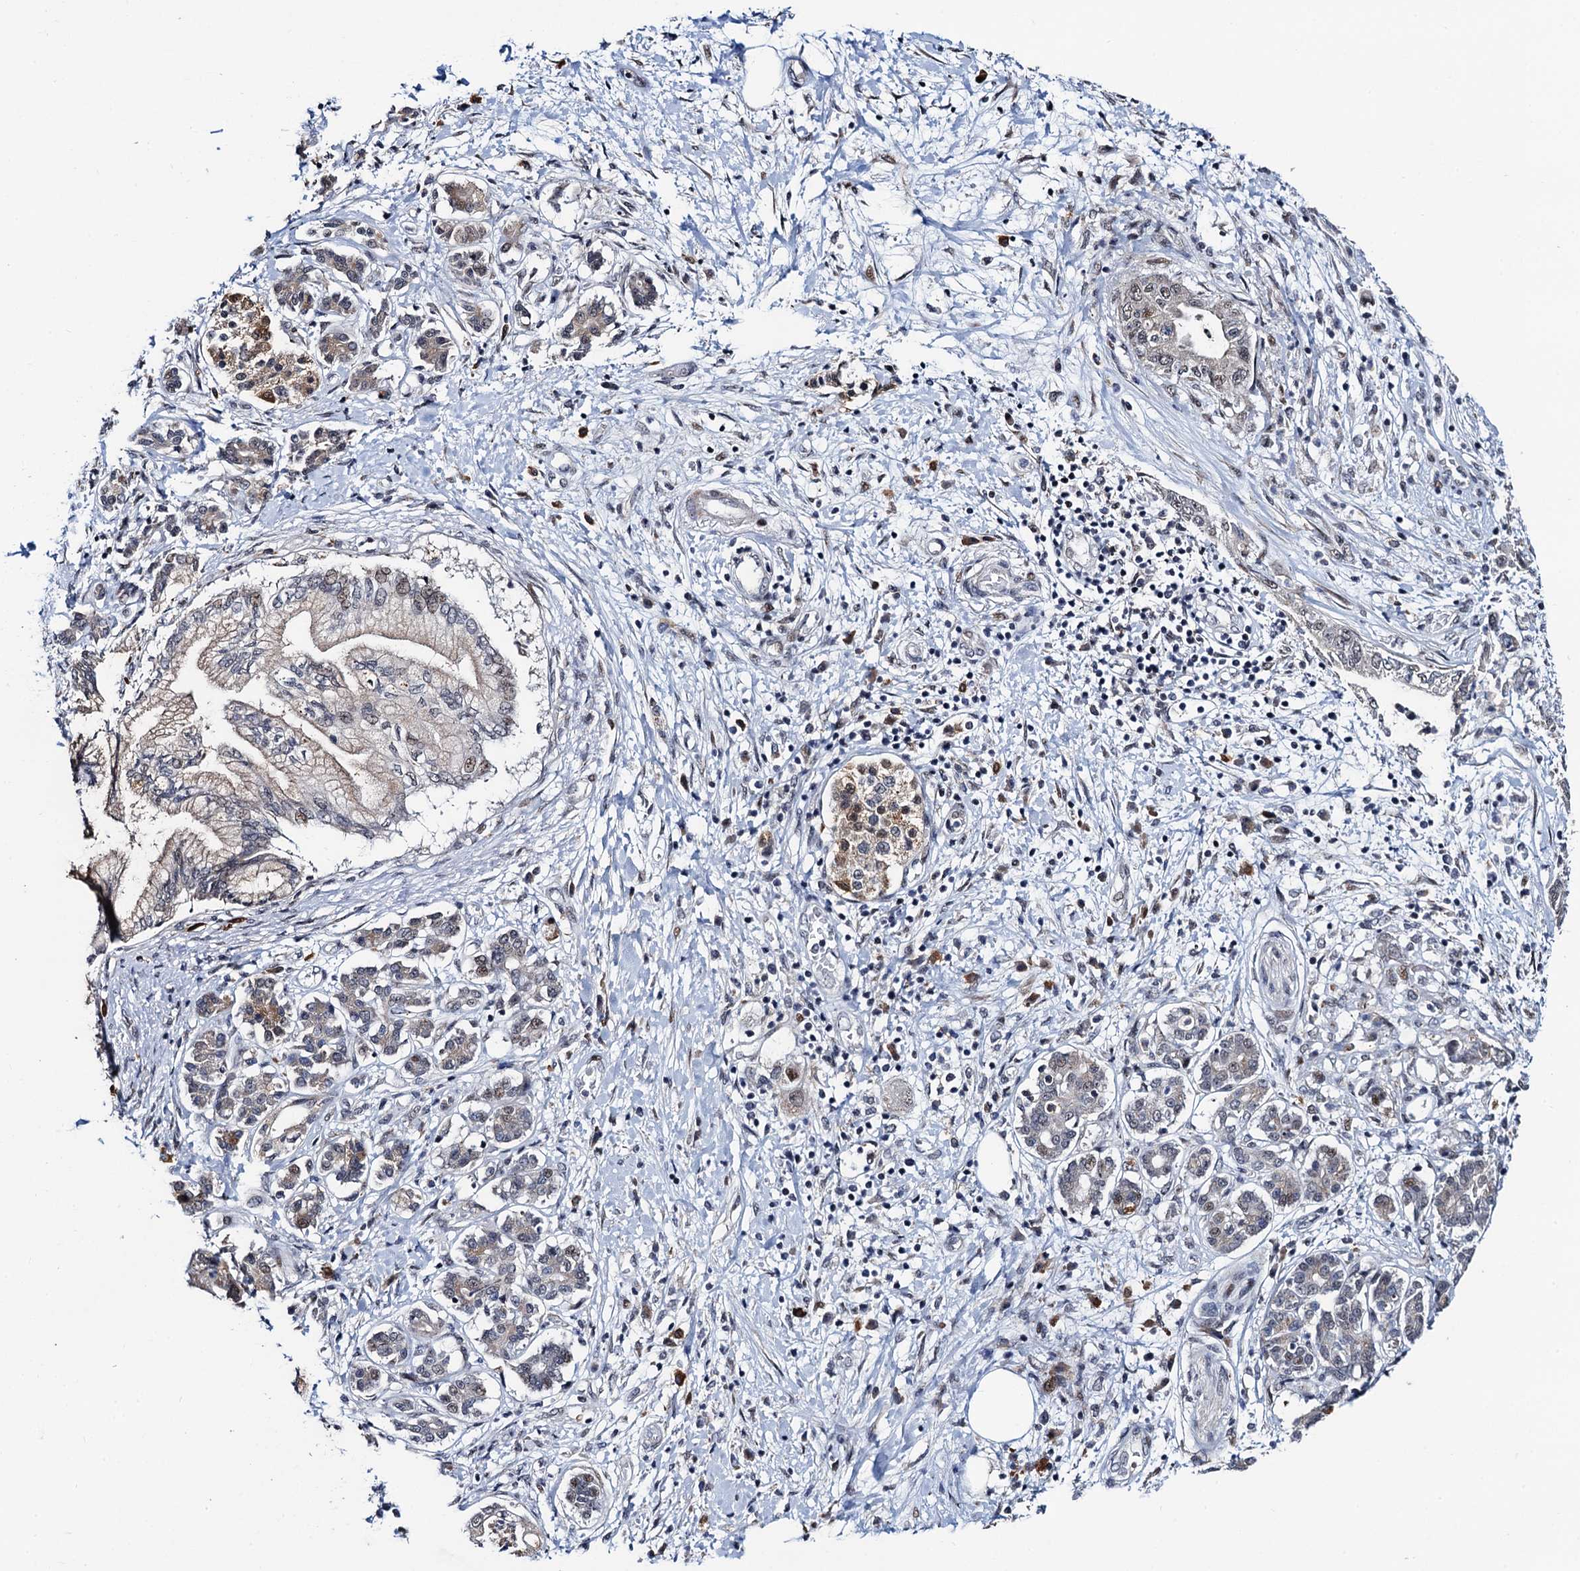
{"staining": {"intensity": "weak", "quantity": "<25%", "location": "nuclear"}, "tissue": "pancreatic cancer", "cell_type": "Tumor cells", "image_type": "cancer", "snomed": [{"axis": "morphology", "description": "Adenocarcinoma, NOS"}, {"axis": "topography", "description": "Pancreas"}], "caption": "Immunohistochemistry (IHC) of human pancreatic cancer (adenocarcinoma) shows no expression in tumor cells.", "gene": "FAM222A", "patient": {"sex": "female", "age": 73}}